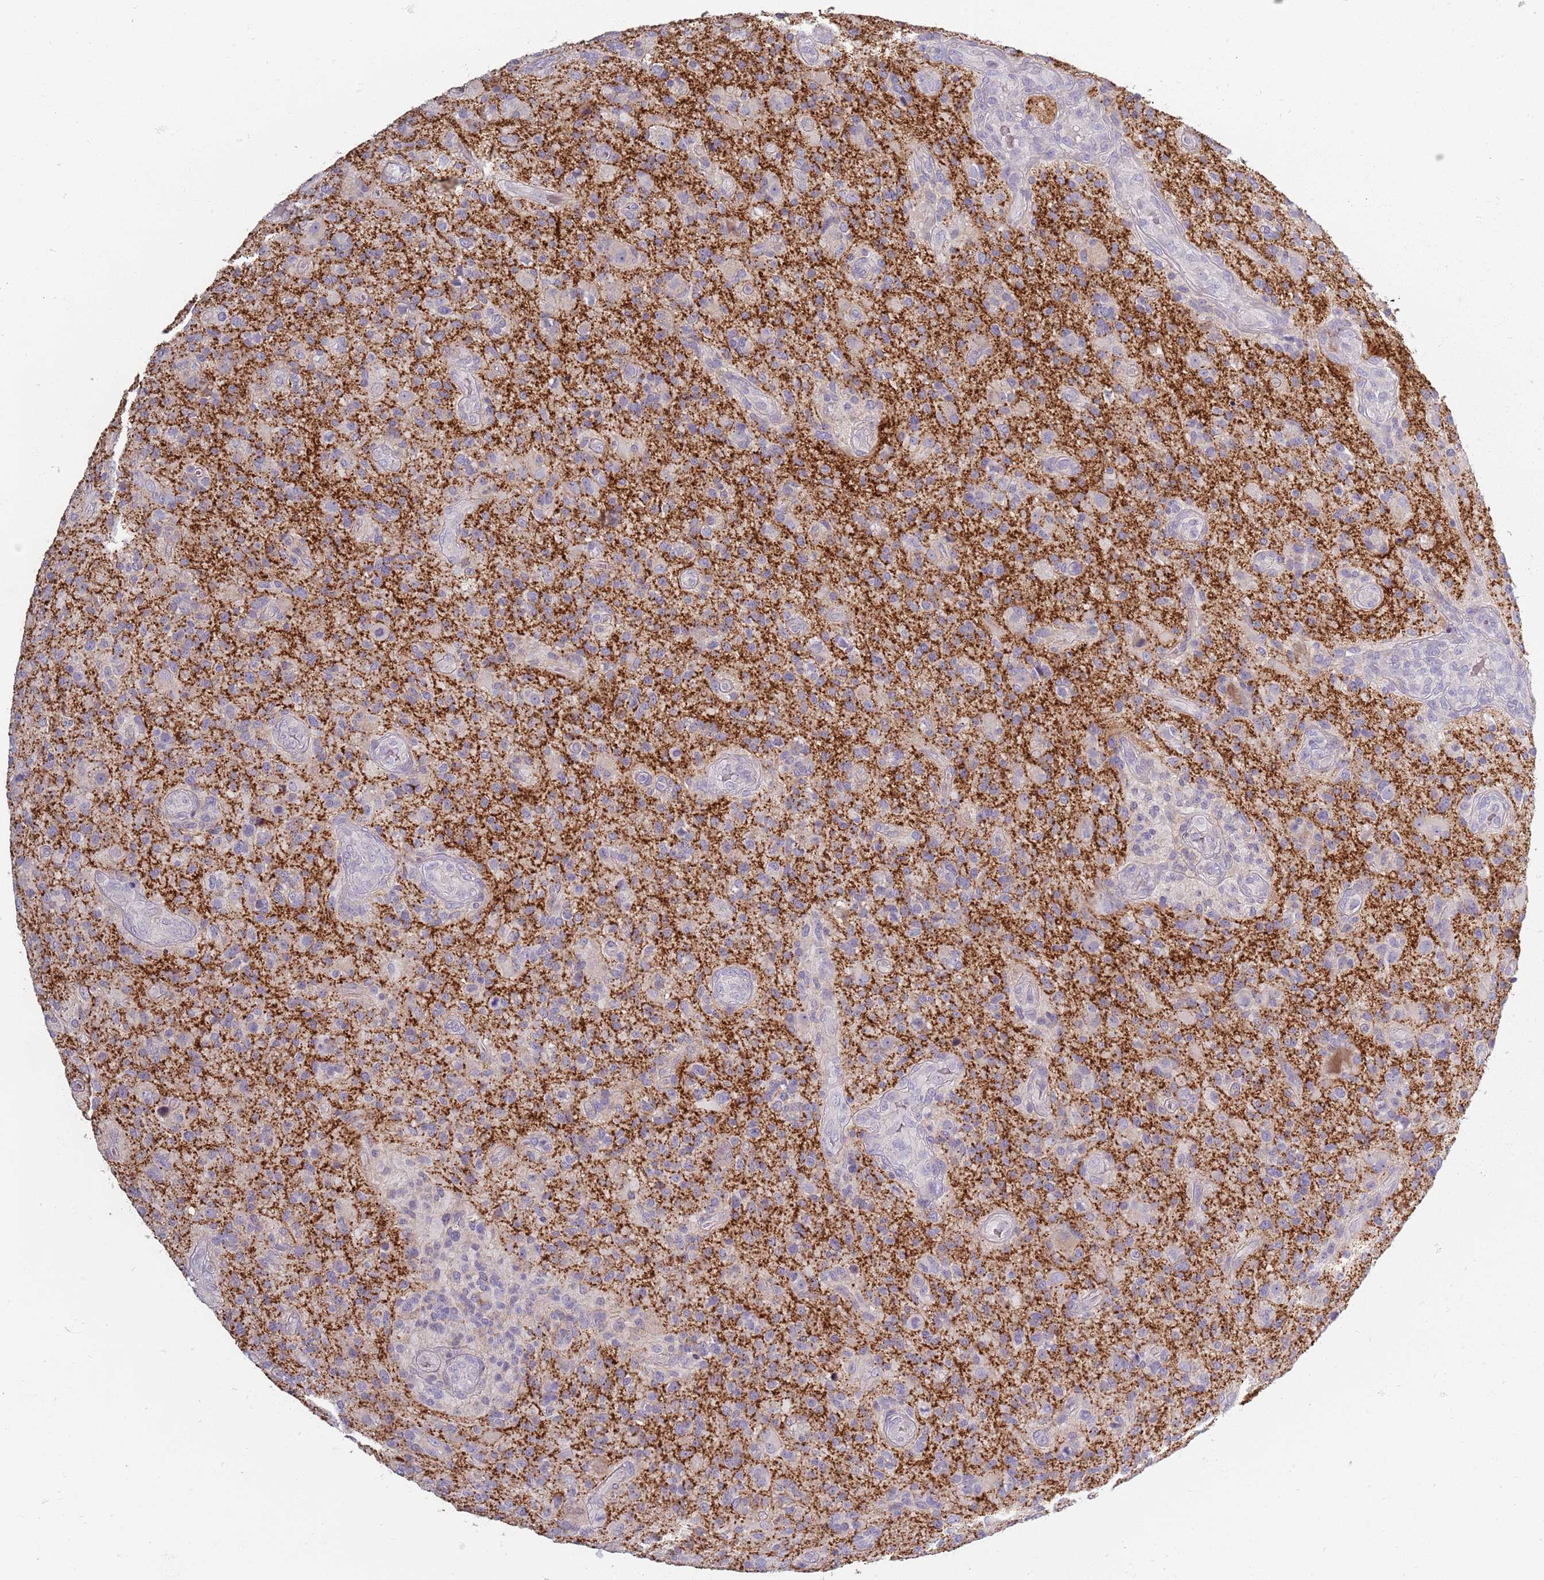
{"staining": {"intensity": "negative", "quantity": "none", "location": "none"}, "tissue": "glioma", "cell_type": "Tumor cells", "image_type": "cancer", "snomed": [{"axis": "morphology", "description": "Glioma, malignant, High grade"}, {"axis": "topography", "description": "Brain"}], "caption": "The IHC histopathology image has no significant staining in tumor cells of high-grade glioma (malignant) tissue. (DAB immunohistochemistry with hematoxylin counter stain).", "gene": "SYNGR3", "patient": {"sex": "male", "age": 47}}